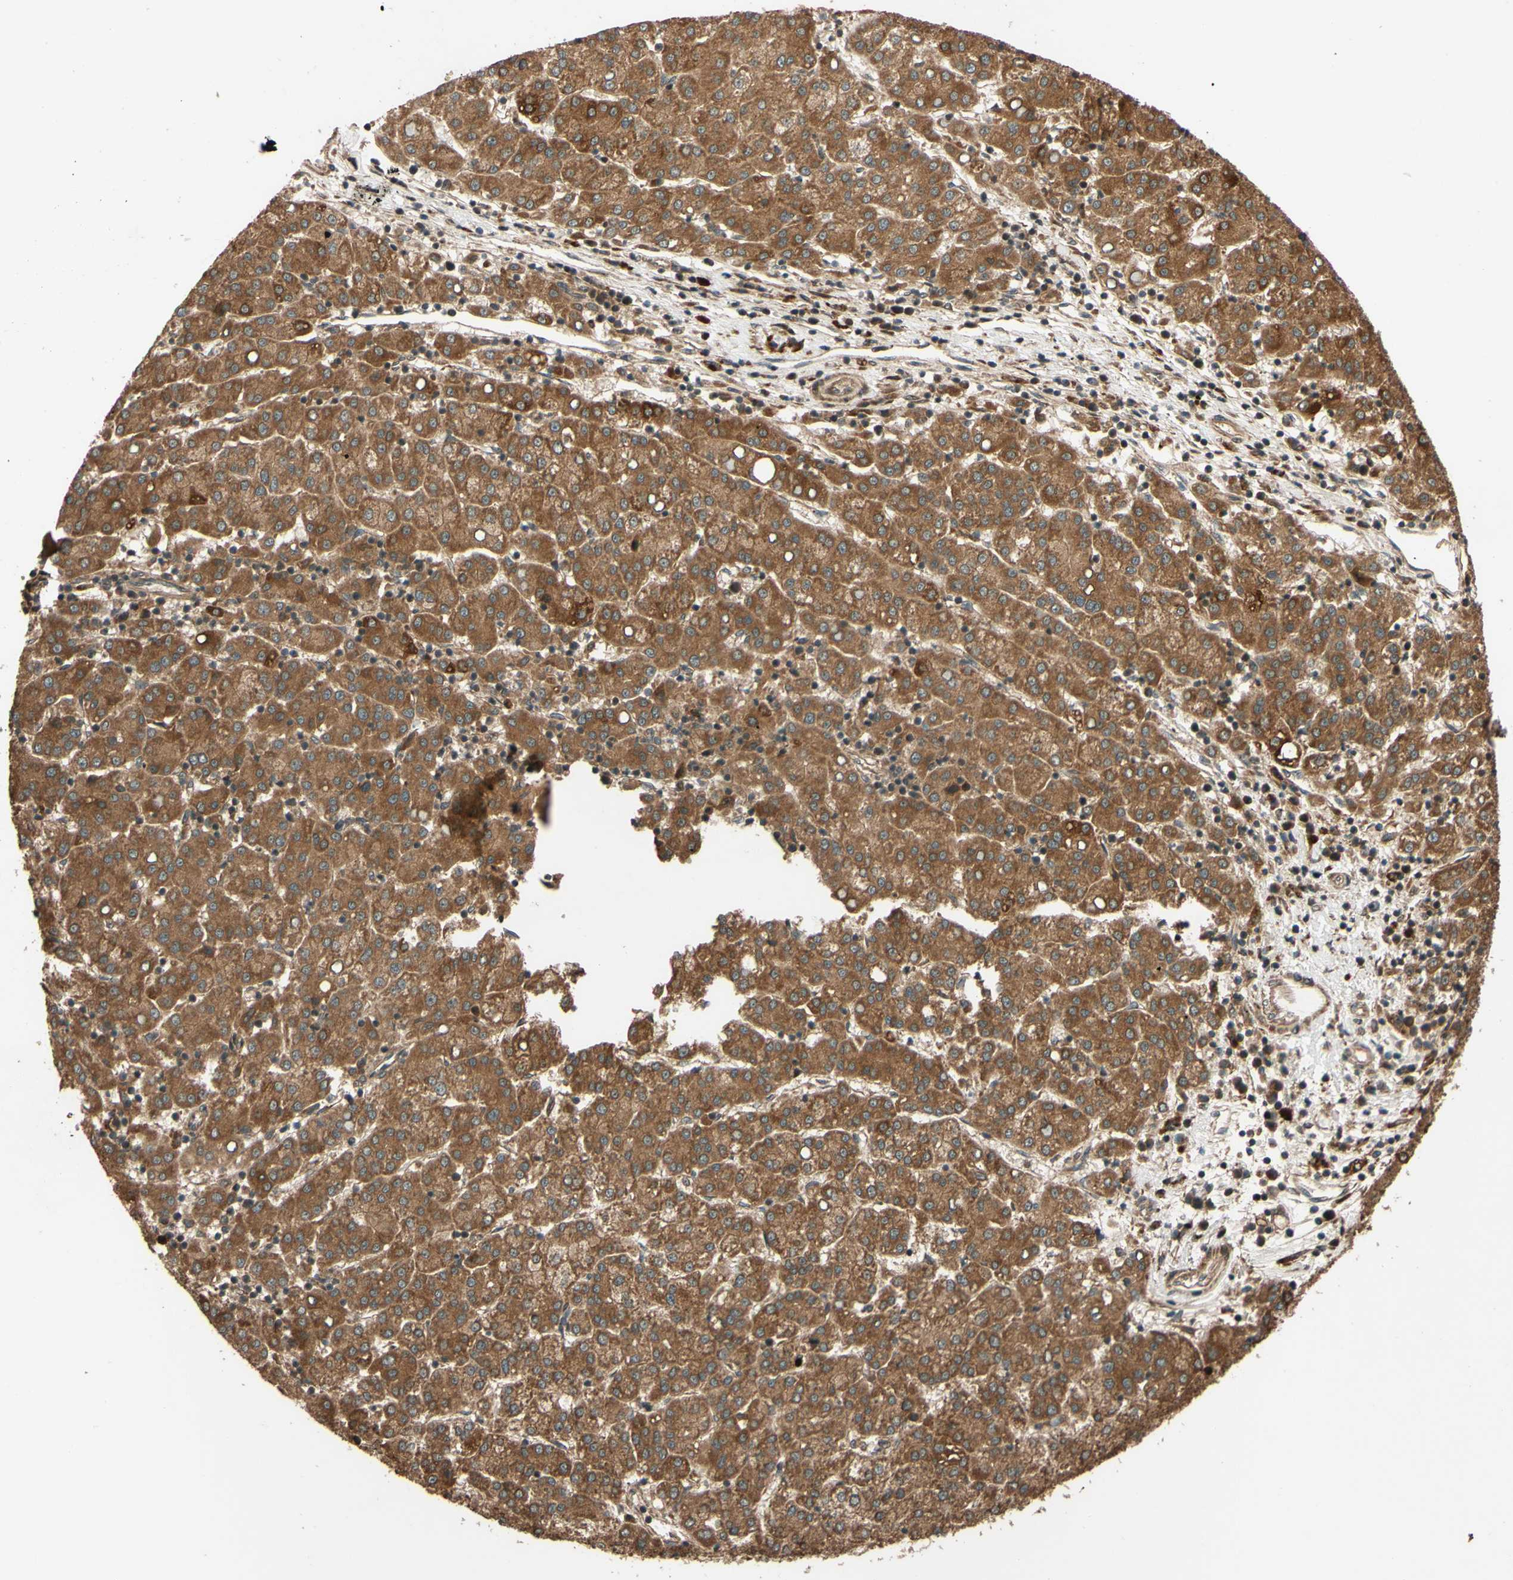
{"staining": {"intensity": "moderate", "quantity": ">75%", "location": "cytoplasmic/membranous"}, "tissue": "liver cancer", "cell_type": "Tumor cells", "image_type": "cancer", "snomed": [{"axis": "morphology", "description": "Carcinoma, Hepatocellular, NOS"}, {"axis": "topography", "description": "Liver"}], "caption": "Protein staining of liver cancer (hepatocellular carcinoma) tissue displays moderate cytoplasmic/membranous positivity in about >75% of tumor cells. The staining was performed using DAB to visualize the protein expression in brown, while the nuclei were stained in blue with hematoxylin (Magnification: 20x).", "gene": "RNF19A", "patient": {"sex": "female", "age": 58}}